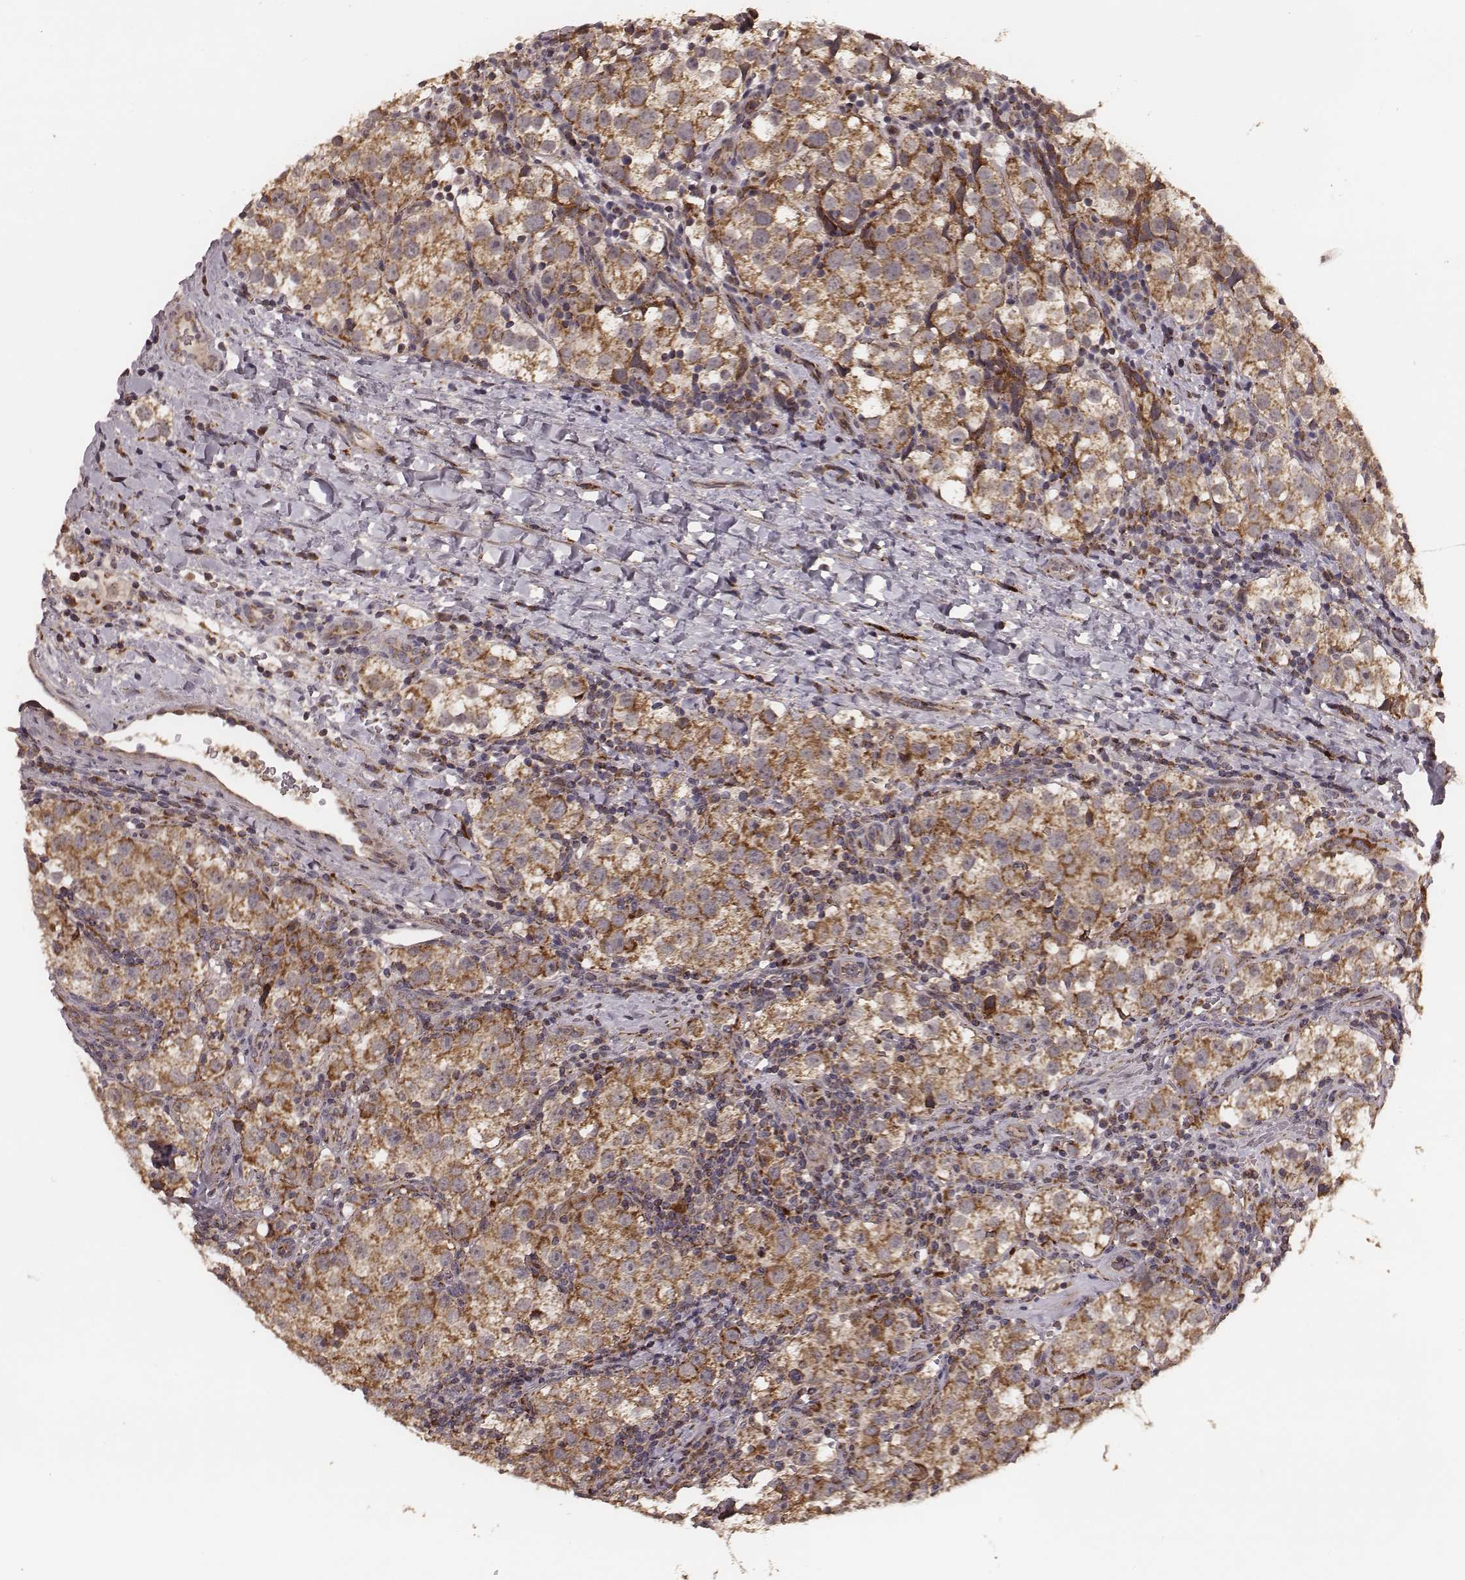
{"staining": {"intensity": "moderate", "quantity": "25%-75%", "location": "cytoplasmic/membranous"}, "tissue": "testis cancer", "cell_type": "Tumor cells", "image_type": "cancer", "snomed": [{"axis": "morphology", "description": "Seminoma, NOS"}, {"axis": "topography", "description": "Testis"}], "caption": "A histopathology image of human seminoma (testis) stained for a protein reveals moderate cytoplasmic/membranous brown staining in tumor cells. Nuclei are stained in blue.", "gene": "ZDHHC21", "patient": {"sex": "male", "age": 37}}